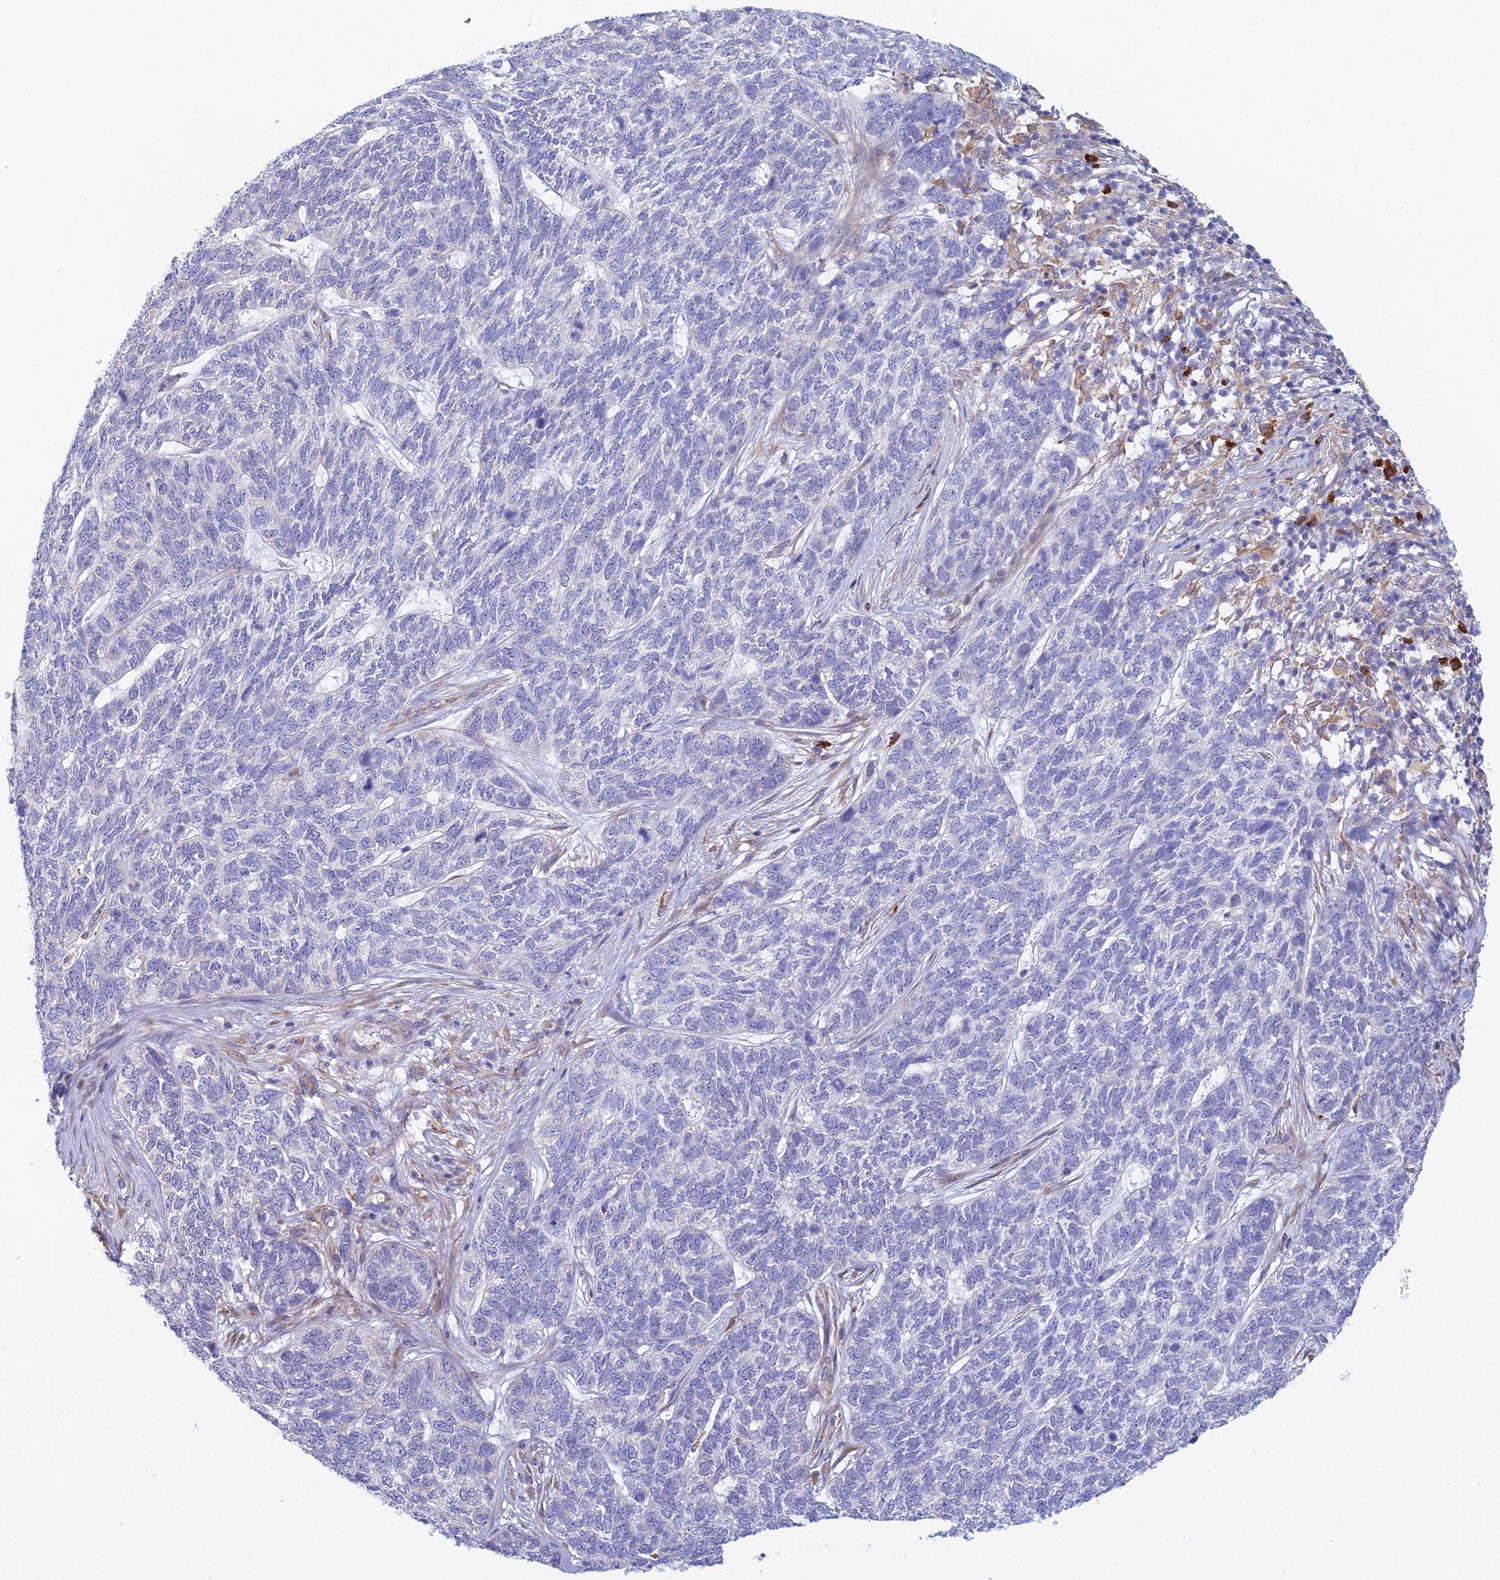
{"staining": {"intensity": "negative", "quantity": "none", "location": "none"}, "tissue": "skin cancer", "cell_type": "Tumor cells", "image_type": "cancer", "snomed": [{"axis": "morphology", "description": "Basal cell carcinoma"}, {"axis": "topography", "description": "Skin"}], "caption": "Immunohistochemistry (IHC) histopathology image of skin basal cell carcinoma stained for a protein (brown), which reveals no staining in tumor cells. Nuclei are stained in blue.", "gene": "HM13", "patient": {"sex": "female", "age": 65}}